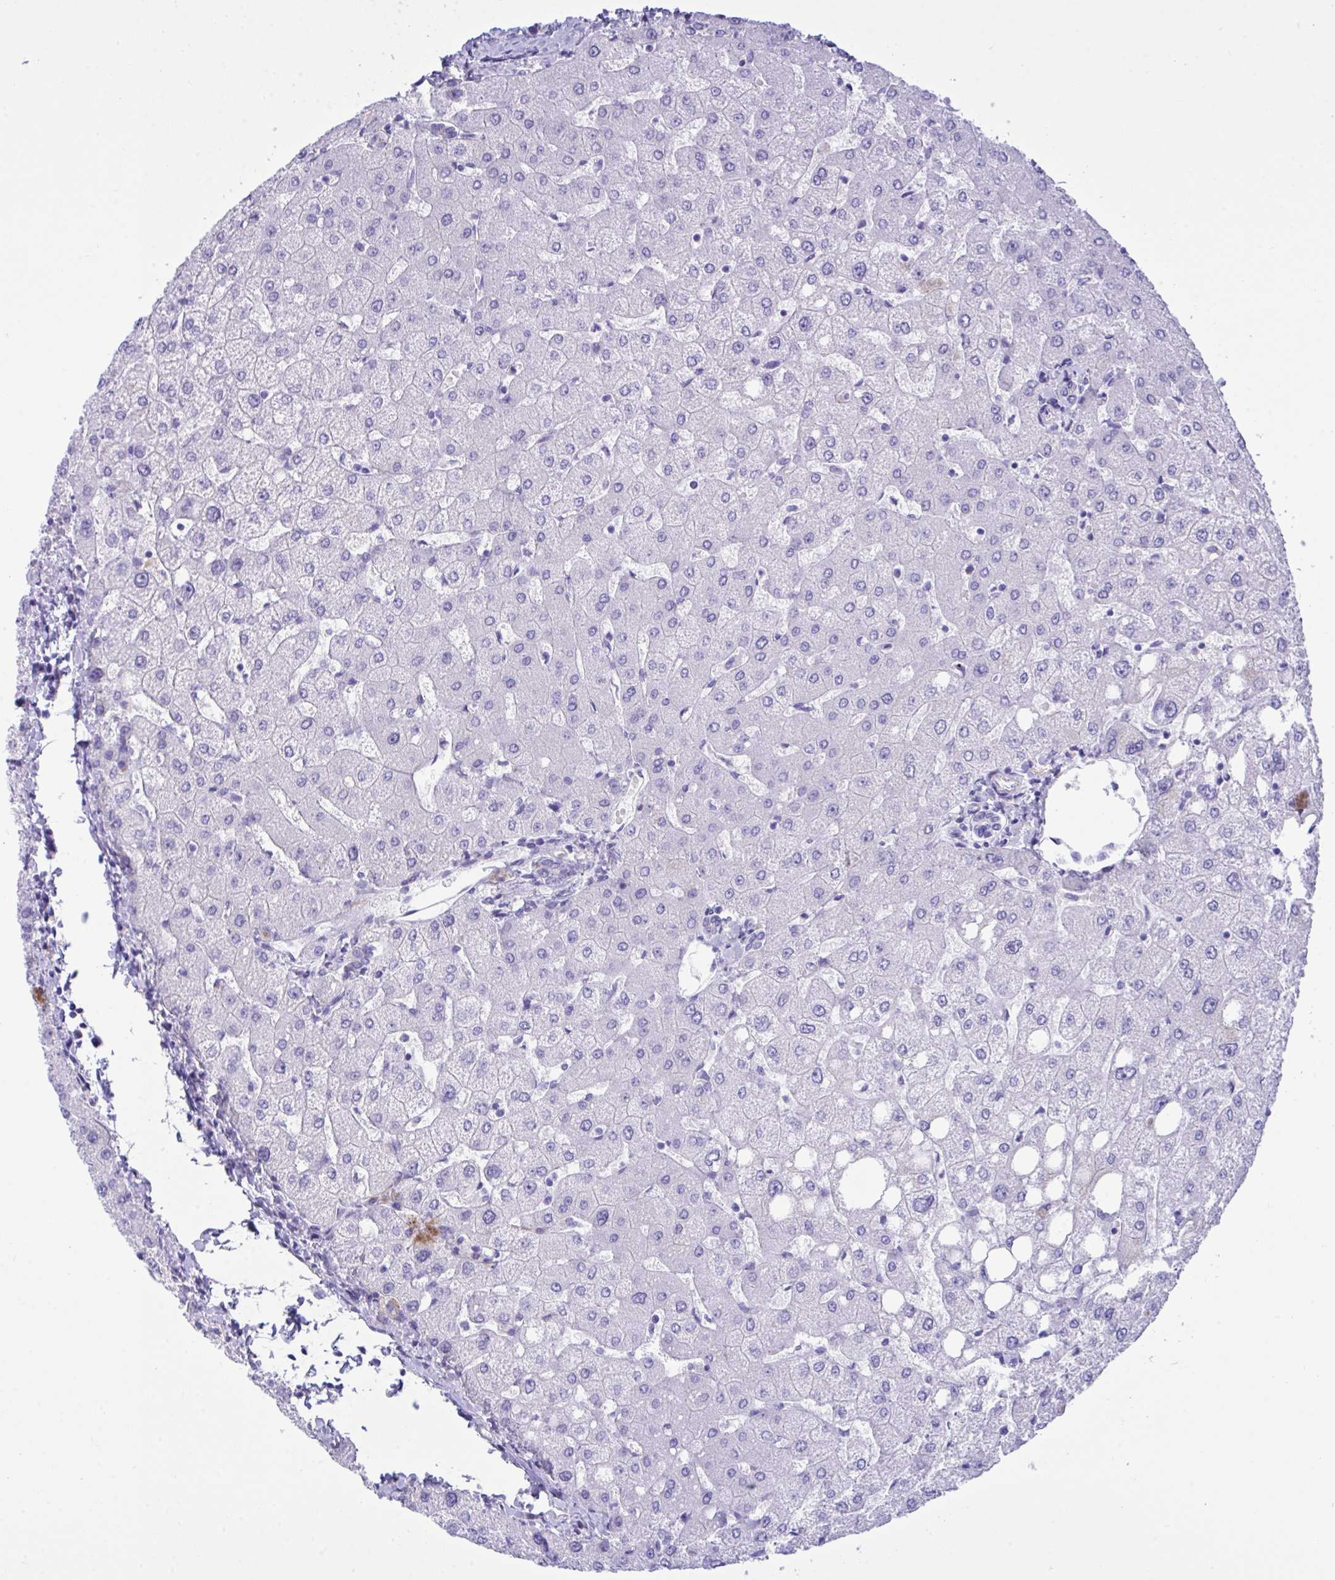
{"staining": {"intensity": "negative", "quantity": "none", "location": "none"}, "tissue": "liver", "cell_type": "Cholangiocytes", "image_type": "normal", "snomed": [{"axis": "morphology", "description": "Normal tissue, NOS"}, {"axis": "topography", "description": "Liver"}], "caption": "IHC of benign liver exhibits no positivity in cholangiocytes.", "gene": "BEX5", "patient": {"sex": "female", "age": 54}}